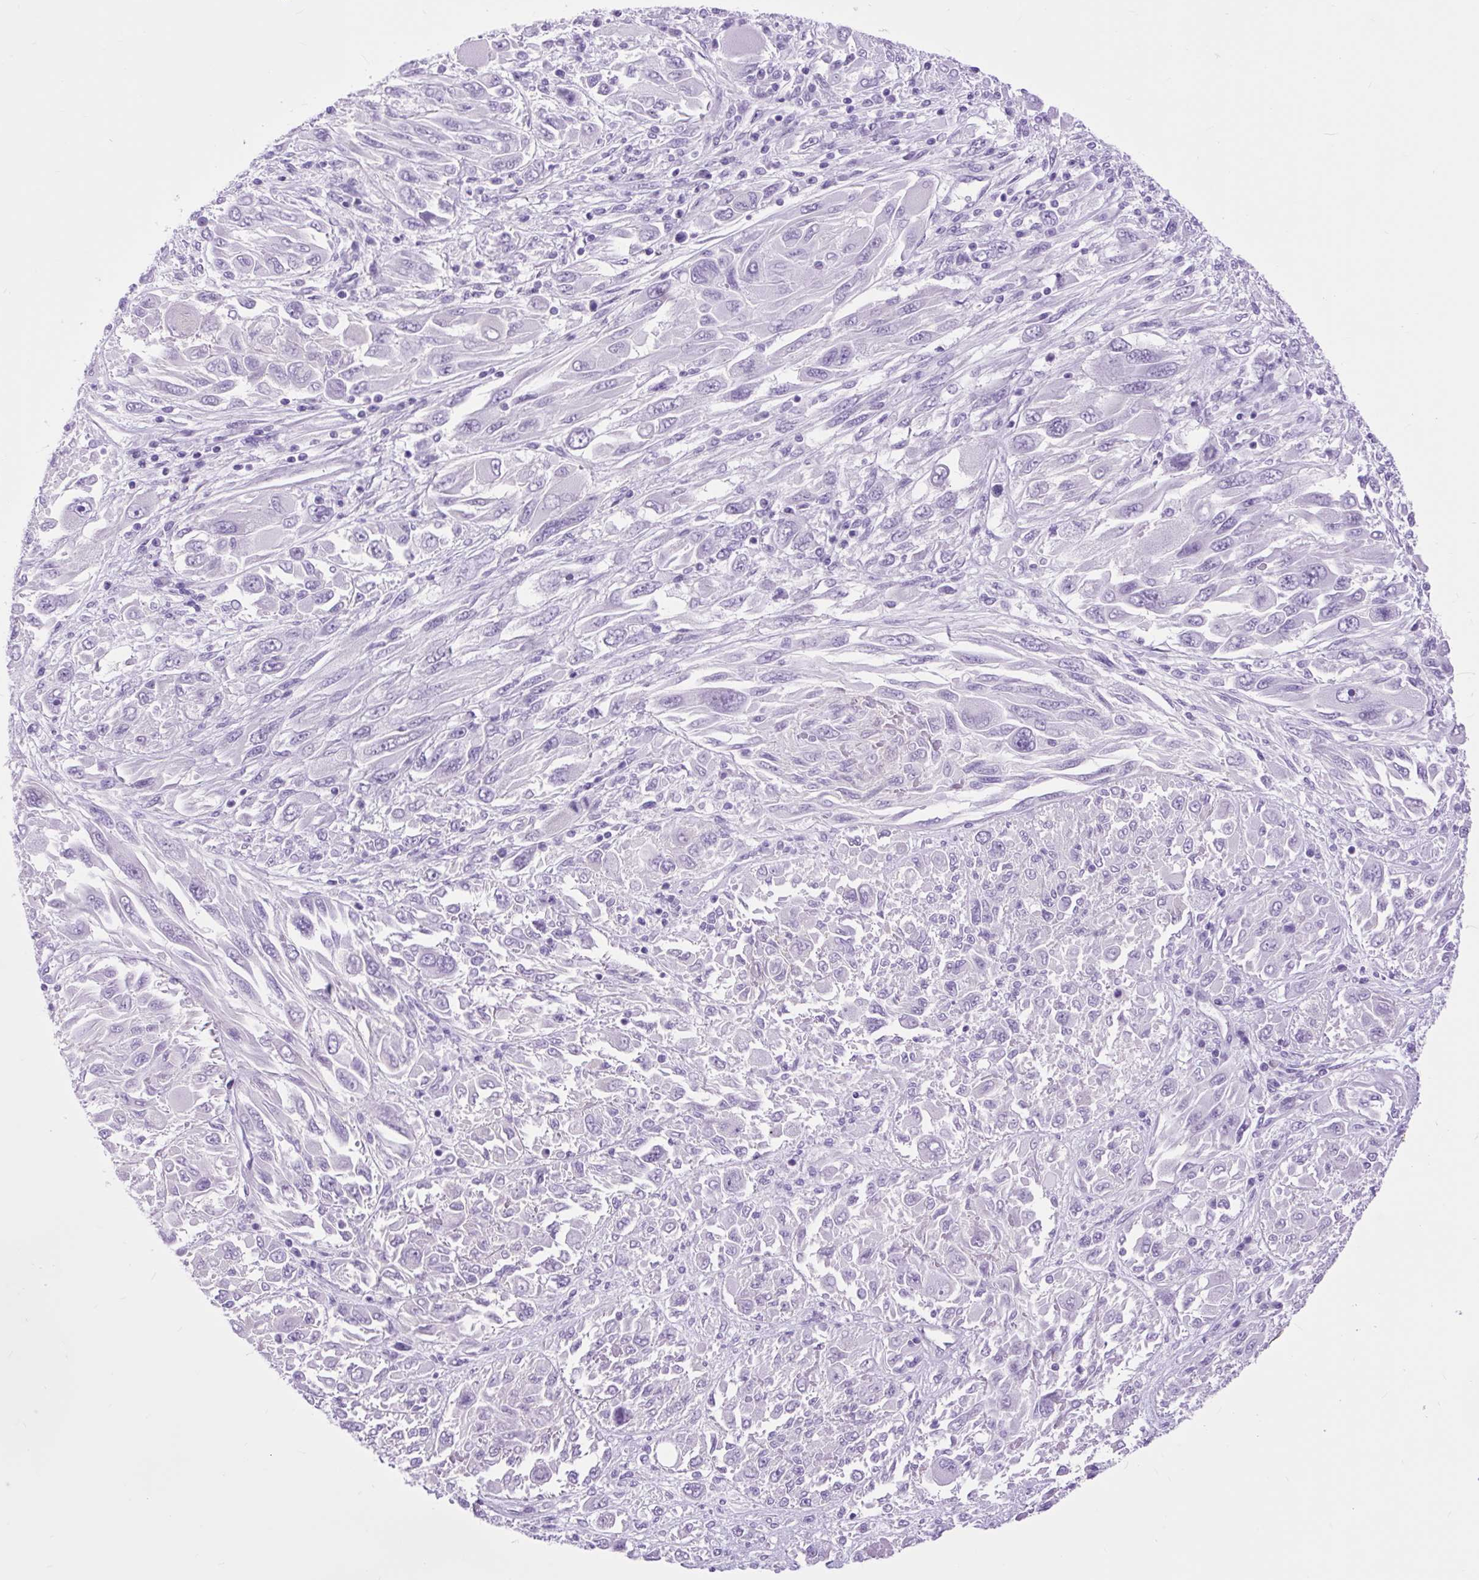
{"staining": {"intensity": "negative", "quantity": "none", "location": "none"}, "tissue": "melanoma", "cell_type": "Tumor cells", "image_type": "cancer", "snomed": [{"axis": "morphology", "description": "Malignant melanoma, NOS"}, {"axis": "topography", "description": "Skin"}], "caption": "An immunohistochemistry (IHC) photomicrograph of melanoma is shown. There is no staining in tumor cells of melanoma.", "gene": "DPP6", "patient": {"sex": "female", "age": 91}}